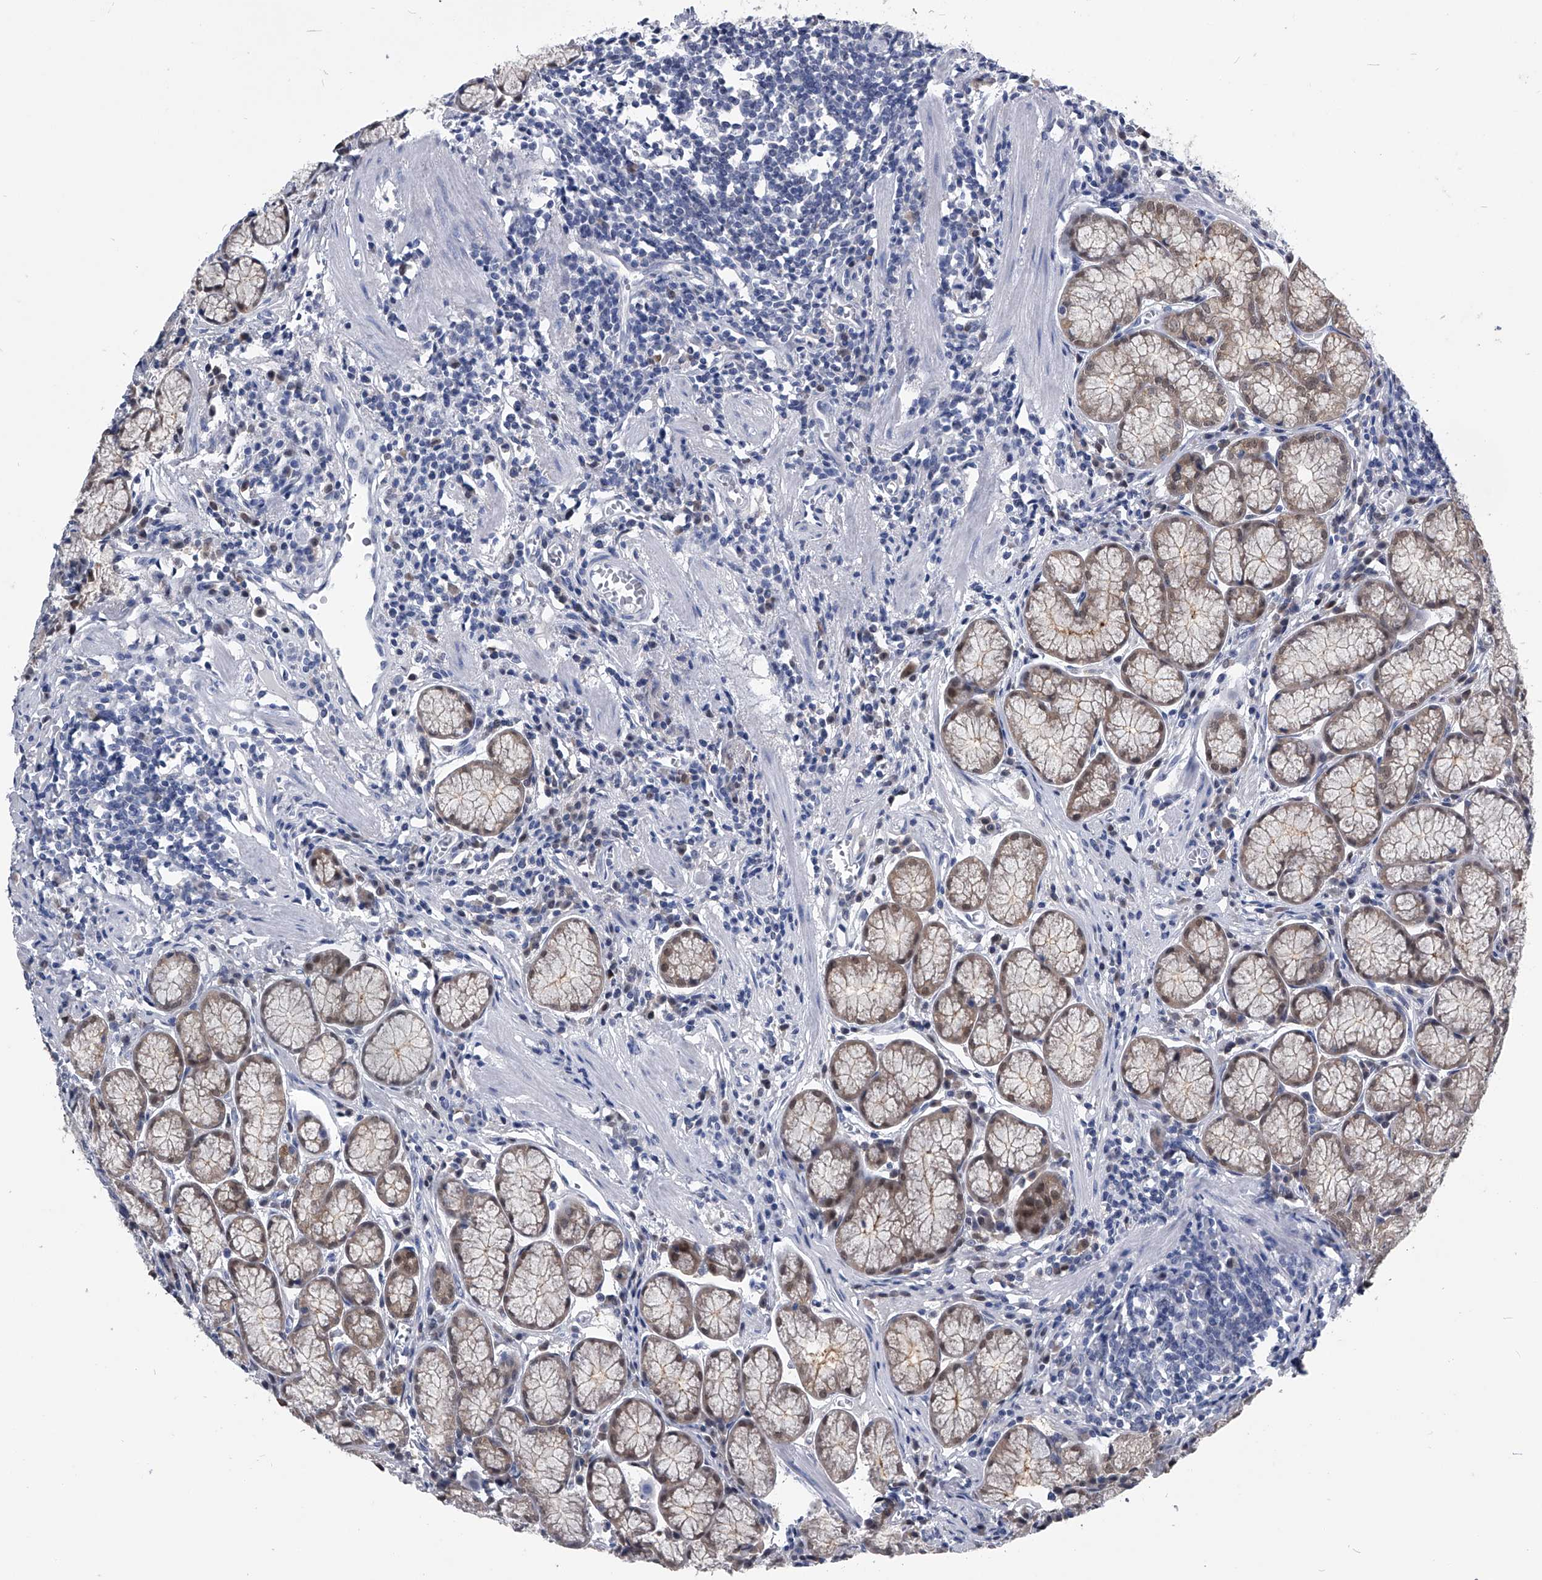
{"staining": {"intensity": "weak", "quantity": "25%-75%", "location": "cytoplasmic/membranous"}, "tissue": "stomach", "cell_type": "Glandular cells", "image_type": "normal", "snomed": [{"axis": "morphology", "description": "Normal tissue, NOS"}, {"axis": "topography", "description": "Stomach"}], "caption": "The histopathology image reveals staining of normal stomach, revealing weak cytoplasmic/membranous protein positivity (brown color) within glandular cells.", "gene": "PDXK", "patient": {"sex": "male", "age": 55}}